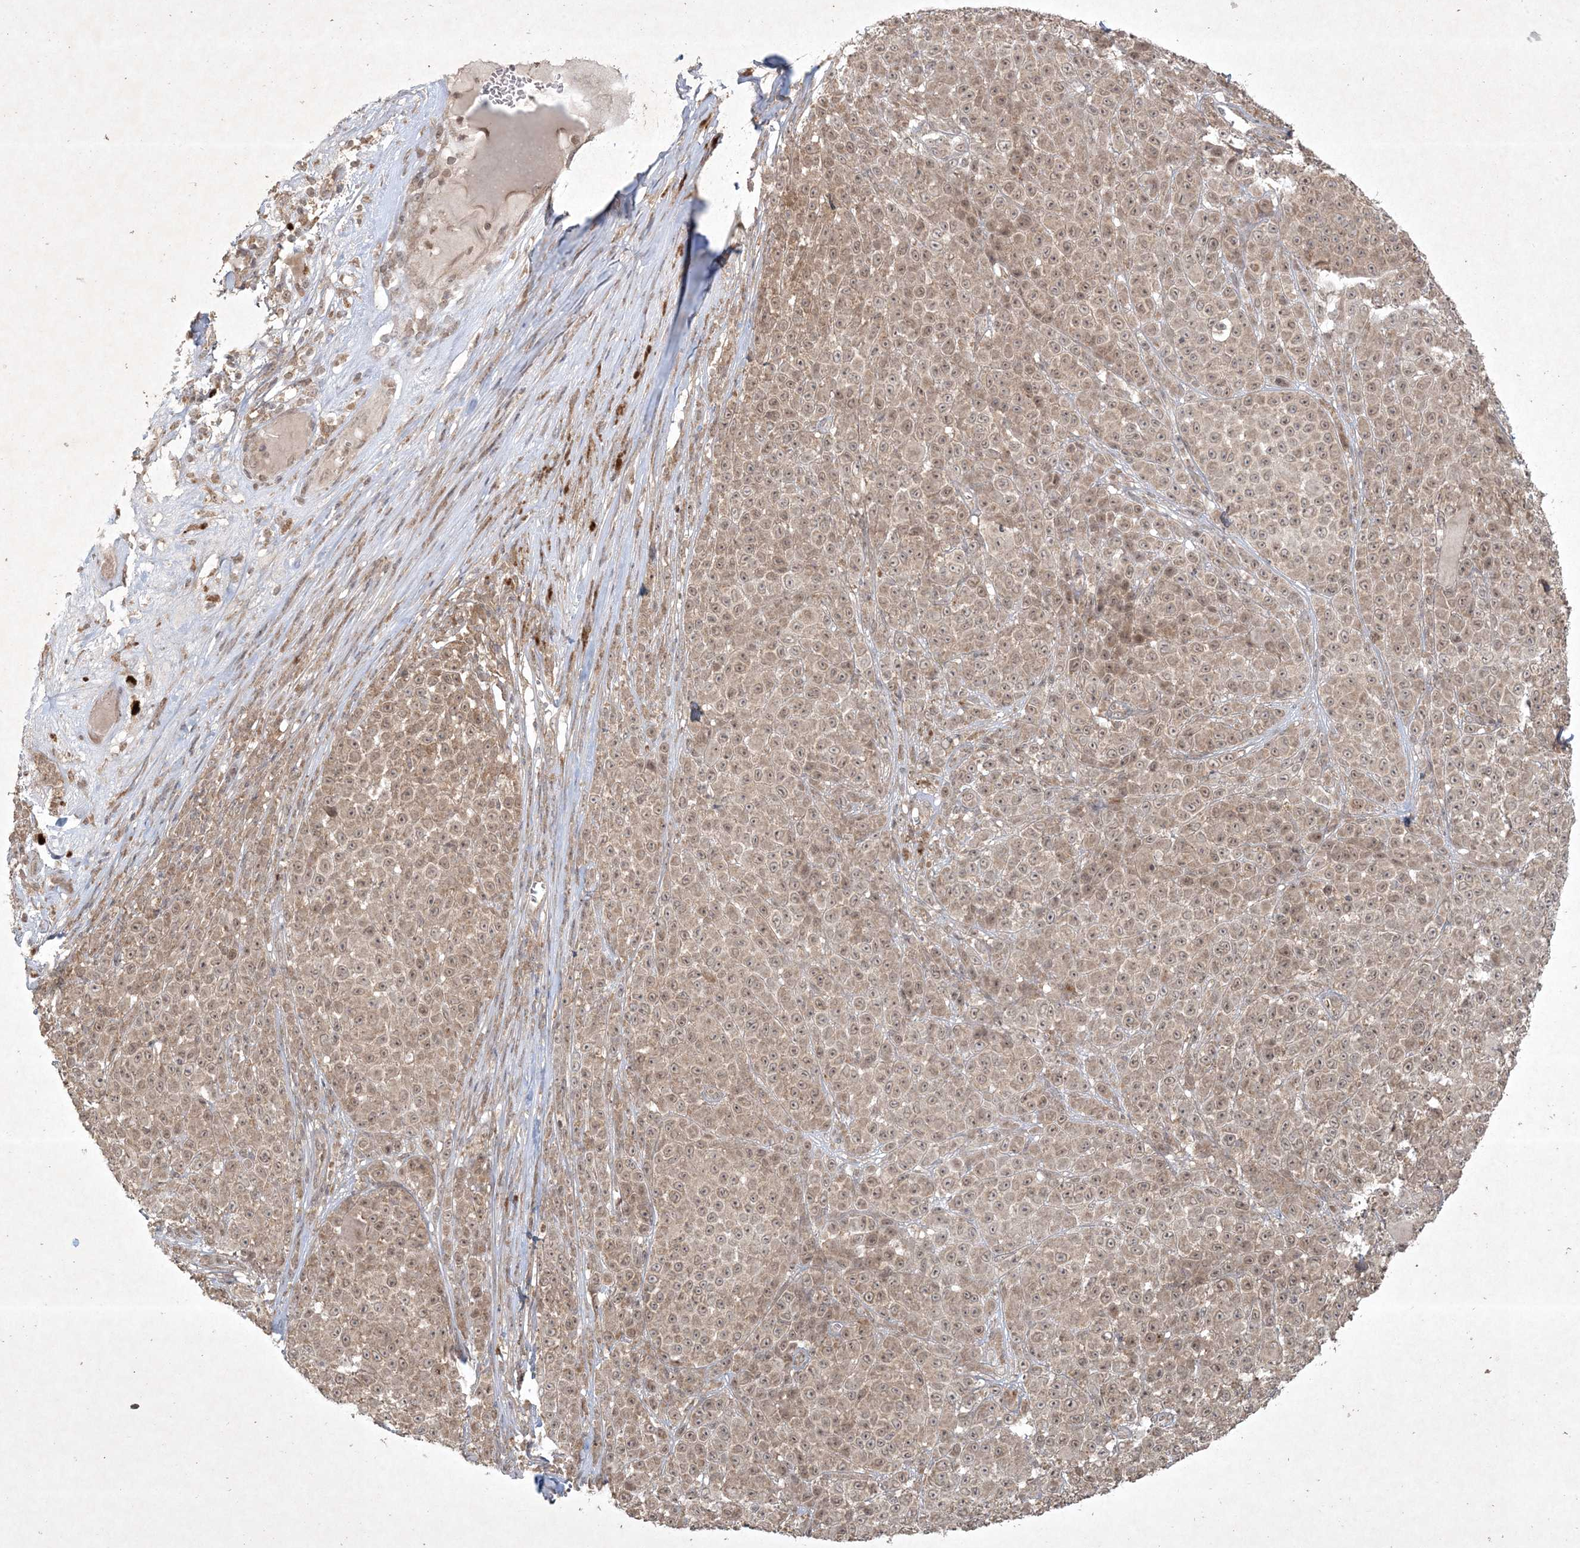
{"staining": {"intensity": "moderate", "quantity": ">75%", "location": "cytoplasmic/membranous,nuclear"}, "tissue": "melanoma", "cell_type": "Tumor cells", "image_type": "cancer", "snomed": [{"axis": "morphology", "description": "Malignant melanoma, NOS"}, {"axis": "topography", "description": "Skin"}], "caption": "Melanoma tissue shows moderate cytoplasmic/membranous and nuclear expression in about >75% of tumor cells, visualized by immunohistochemistry. (DAB (3,3'-diaminobenzidine) = brown stain, brightfield microscopy at high magnification).", "gene": "NRBP2", "patient": {"sex": "female", "age": 94}}